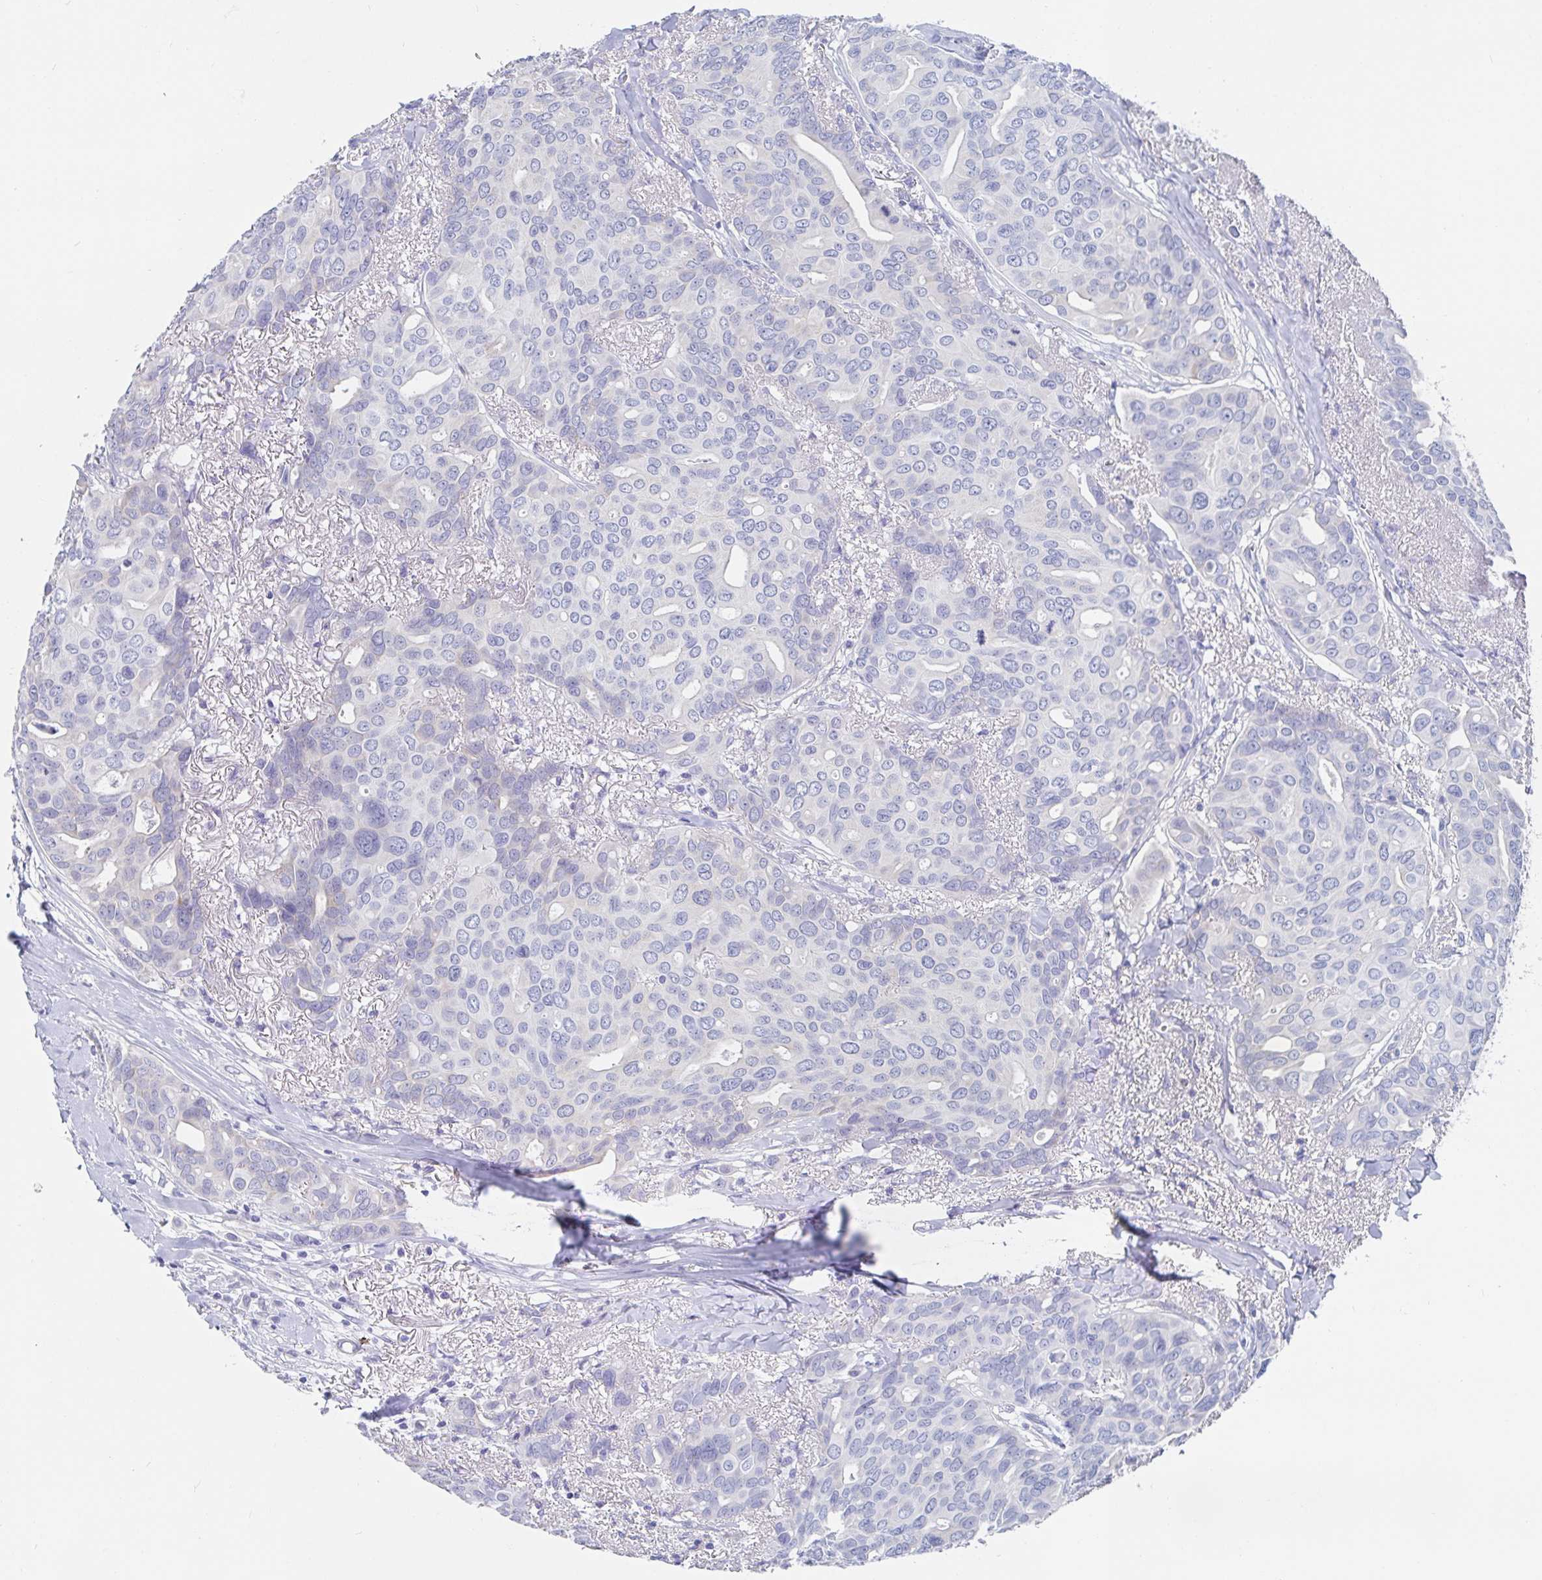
{"staining": {"intensity": "negative", "quantity": "none", "location": "none"}, "tissue": "breast cancer", "cell_type": "Tumor cells", "image_type": "cancer", "snomed": [{"axis": "morphology", "description": "Duct carcinoma"}, {"axis": "topography", "description": "Breast"}], "caption": "The photomicrograph demonstrates no staining of tumor cells in infiltrating ductal carcinoma (breast). (DAB (3,3'-diaminobenzidine) immunohistochemistry visualized using brightfield microscopy, high magnification).", "gene": "PACSIN1", "patient": {"sex": "female", "age": 54}}